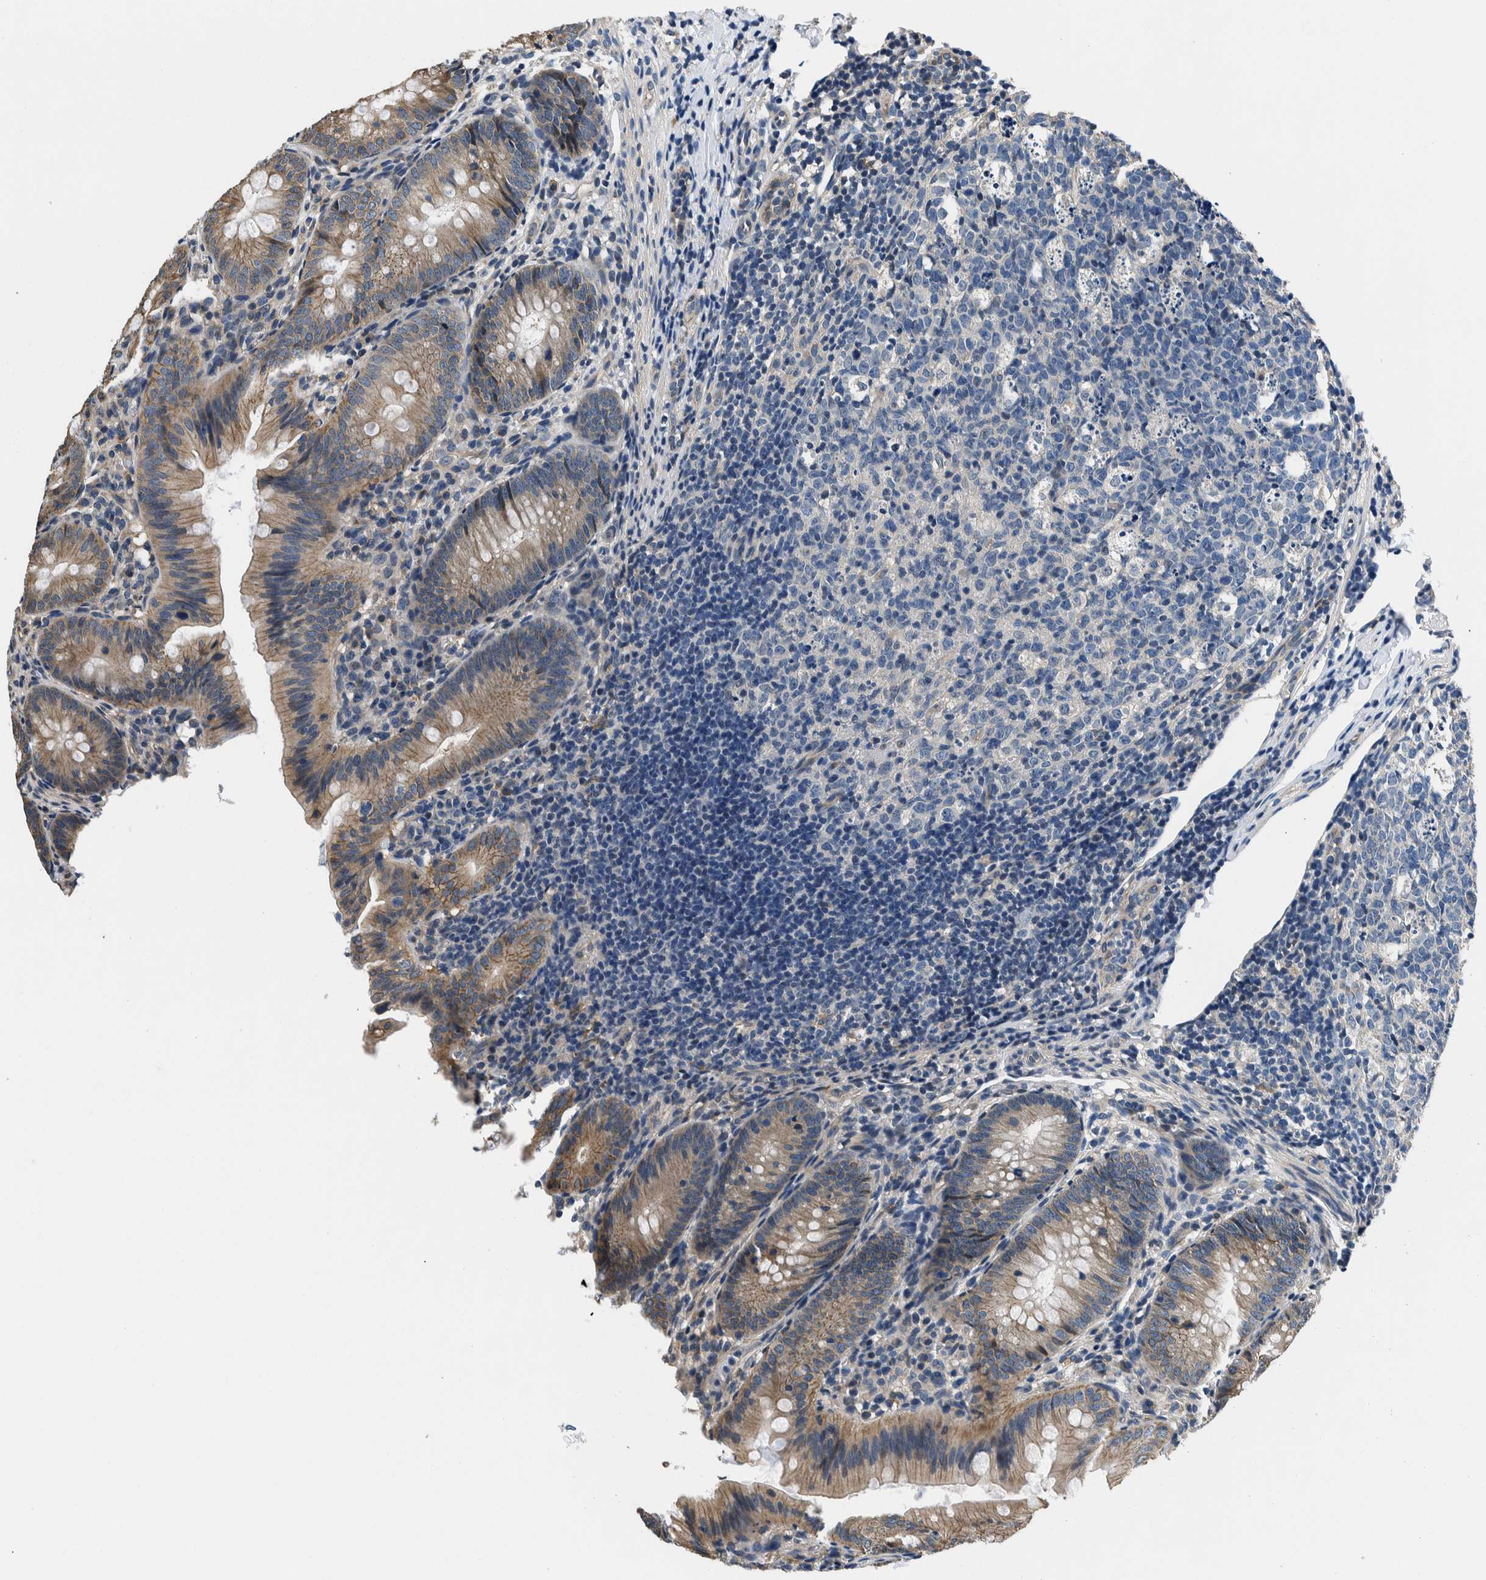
{"staining": {"intensity": "weak", "quantity": ">75%", "location": "cytoplasmic/membranous"}, "tissue": "appendix", "cell_type": "Glandular cells", "image_type": "normal", "snomed": [{"axis": "morphology", "description": "Normal tissue, NOS"}, {"axis": "topography", "description": "Appendix"}], "caption": "About >75% of glandular cells in unremarkable appendix demonstrate weak cytoplasmic/membranous protein expression as visualized by brown immunohistochemical staining.", "gene": "NIBAN2", "patient": {"sex": "male", "age": 1}}